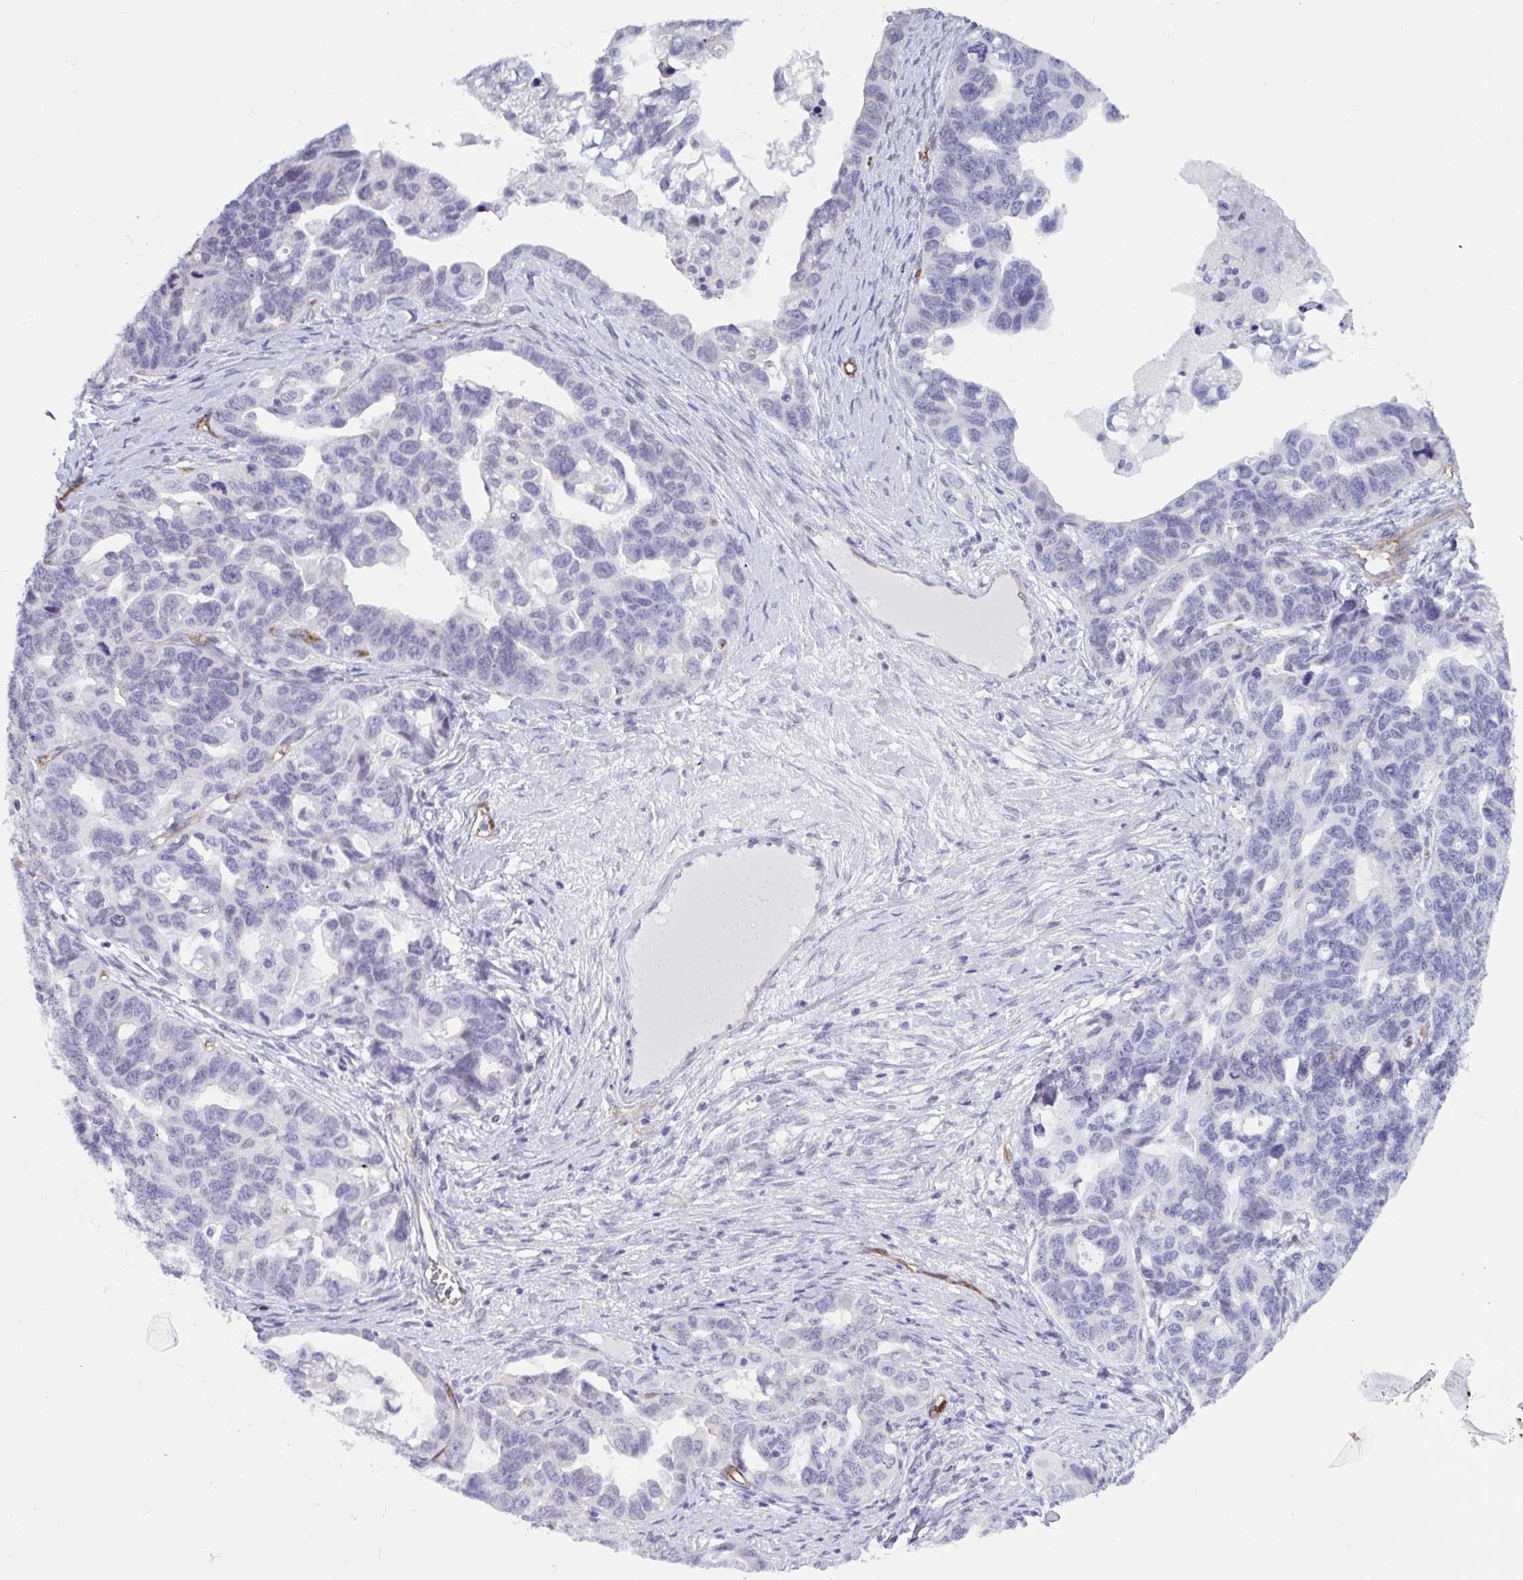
{"staining": {"intensity": "negative", "quantity": "none", "location": "none"}, "tissue": "ovarian cancer", "cell_type": "Tumor cells", "image_type": "cancer", "snomed": [{"axis": "morphology", "description": "Cystadenocarcinoma, serous, NOS"}, {"axis": "topography", "description": "Ovary"}], "caption": "The IHC micrograph has no significant expression in tumor cells of ovarian serous cystadenocarcinoma tissue.", "gene": "EML1", "patient": {"sex": "female", "age": 69}}